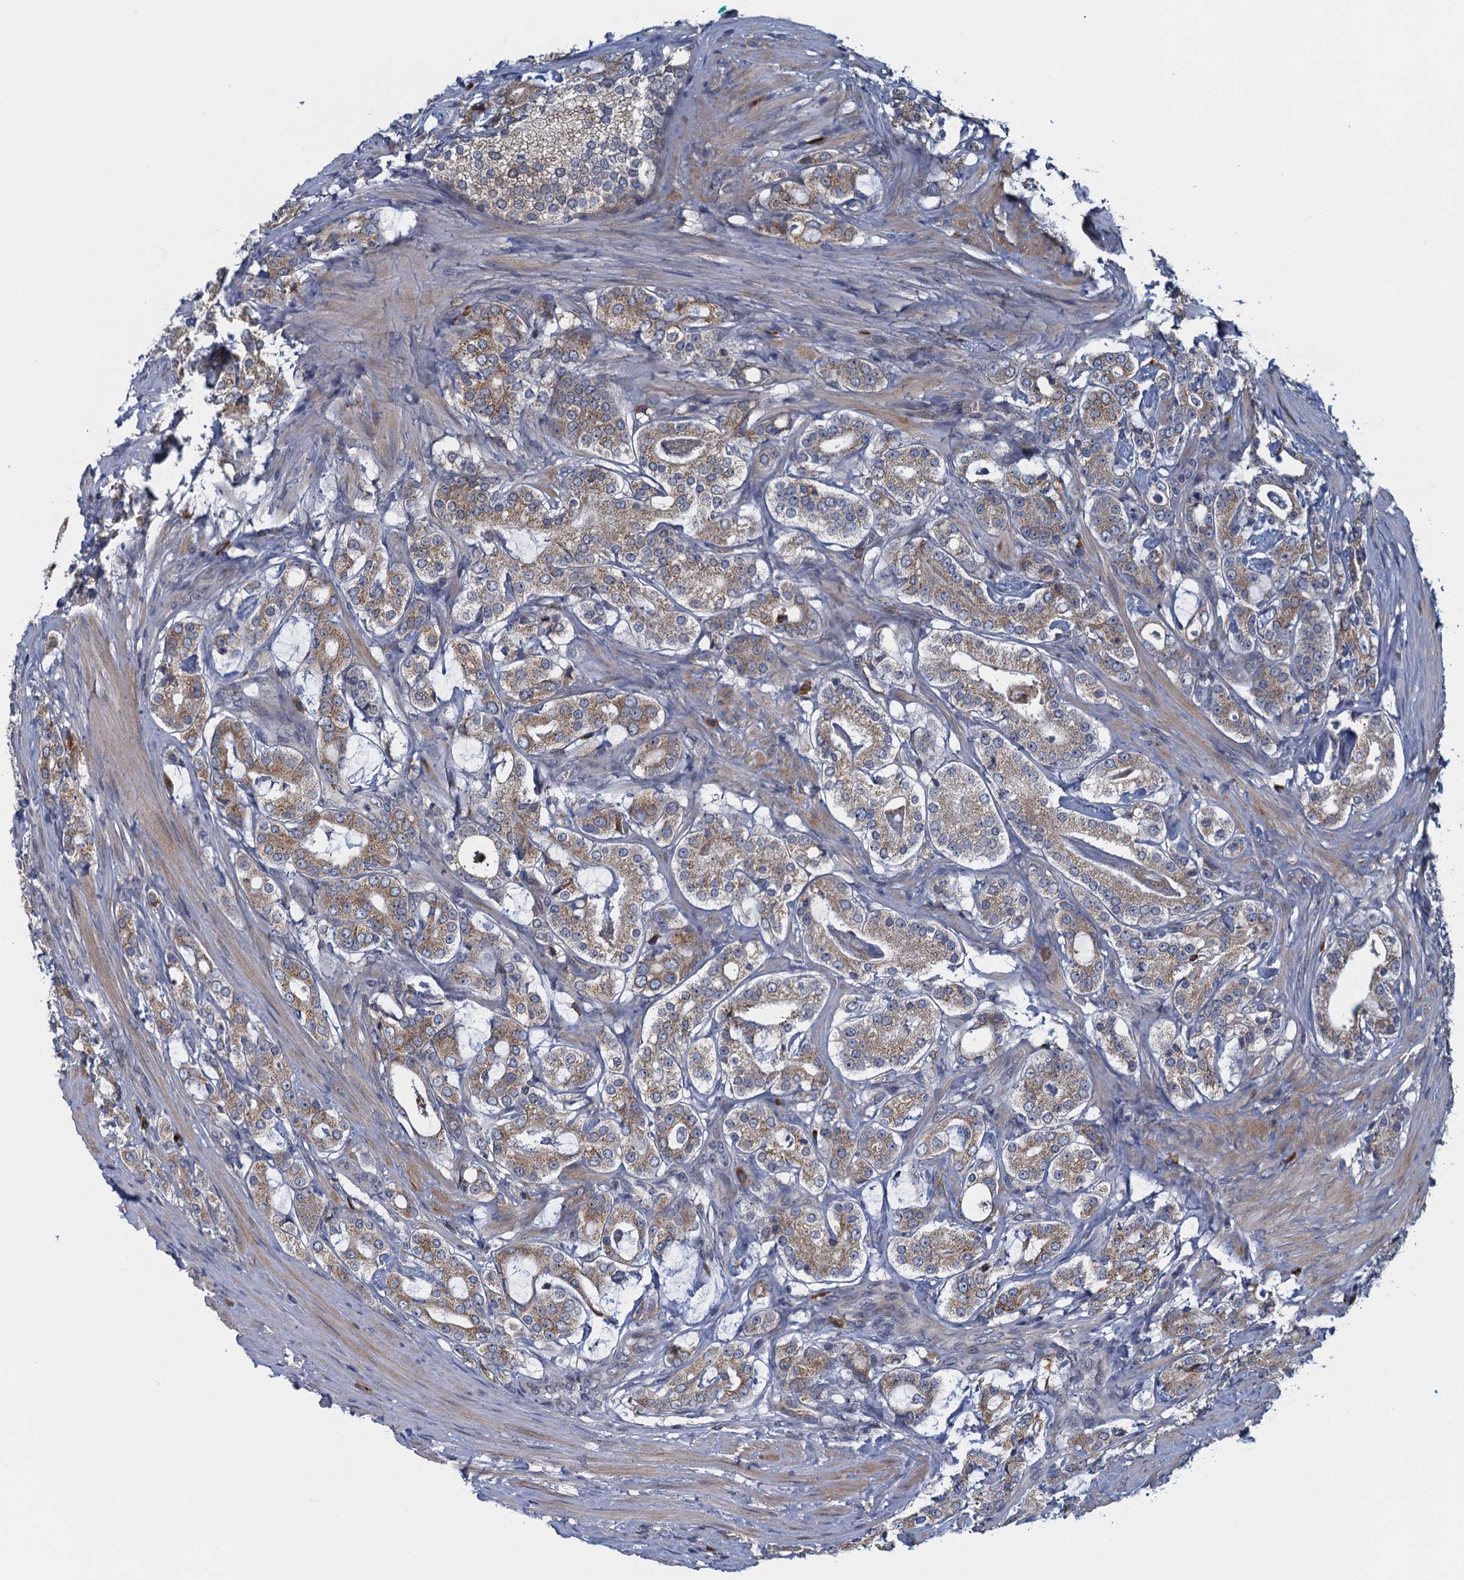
{"staining": {"intensity": "moderate", "quantity": ">75%", "location": "cytoplasmic/membranous"}, "tissue": "prostate cancer", "cell_type": "Tumor cells", "image_type": "cancer", "snomed": [{"axis": "morphology", "description": "Adenocarcinoma, High grade"}, {"axis": "topography", "description": "Prostate"}], "caption": "Adenocarcinoma (high-grade) (prostate) stained with a brown dye demonstrates moderate cytoplasmic/membranous positive expression in about >75% of tumor cells.", "gene": "ALG2", "patient": {"sex": "male", "age": 63}}